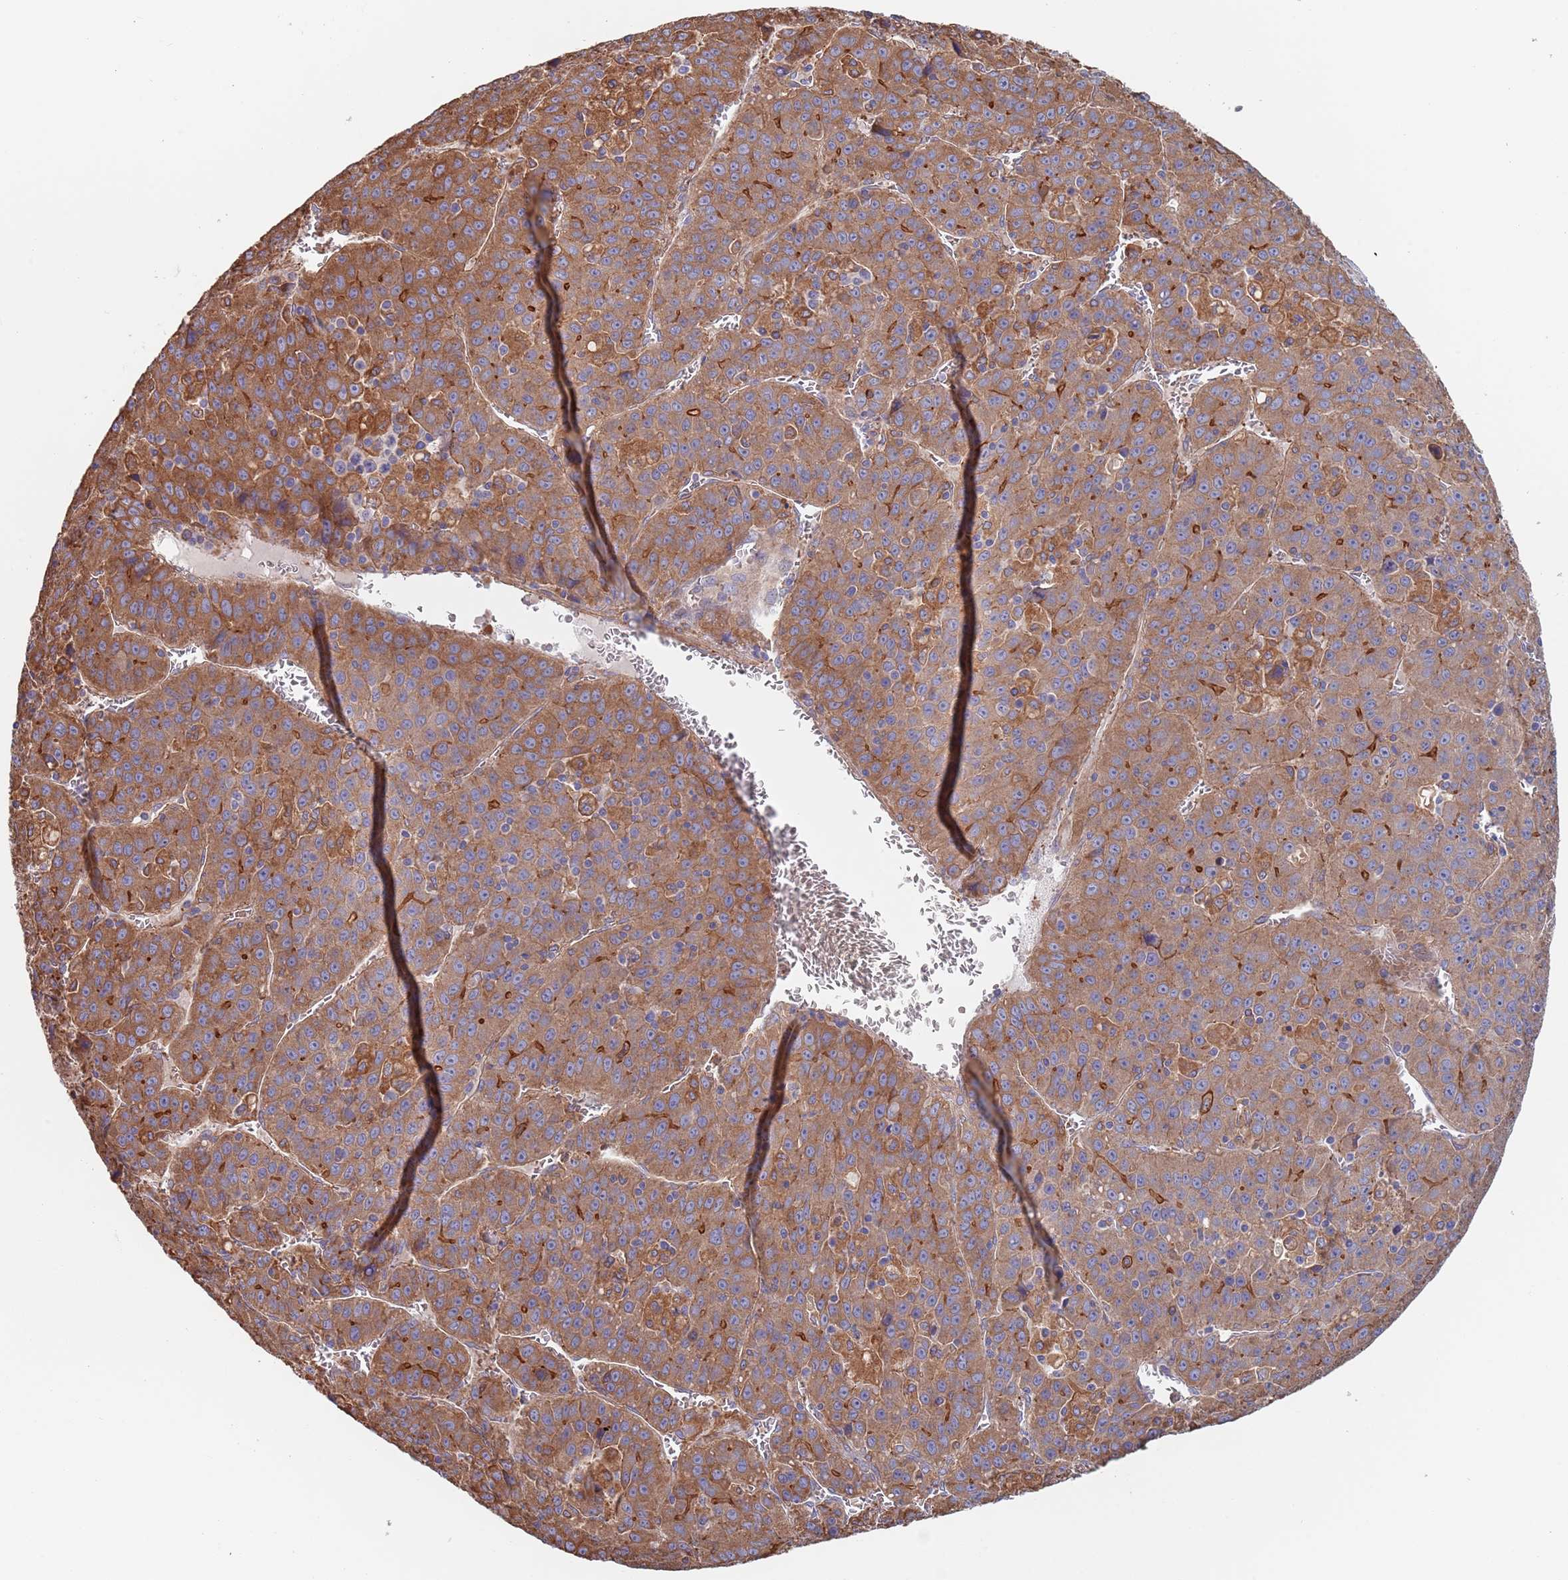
{"staining": {"intensity": "moderate", "quantity": ">75%", "location": "cytoplasmic/membranous"}, "tissue": "liver cancer", "cell_type": "Tumor cells", "image_type": "cancer", "snomed": [{"axis": "morphology", "description": "Carcinoma, Hepatocellular, NOS"}, {"axis": "topography", "description": "Liver"}], "caption": "Moderate cytoplasmic/membranous positivity is identified in approximately >75% of tumor cells in liver cancer.", "gene": "DCUN1D3", "patient": {"sex": "female", "age": 53}}